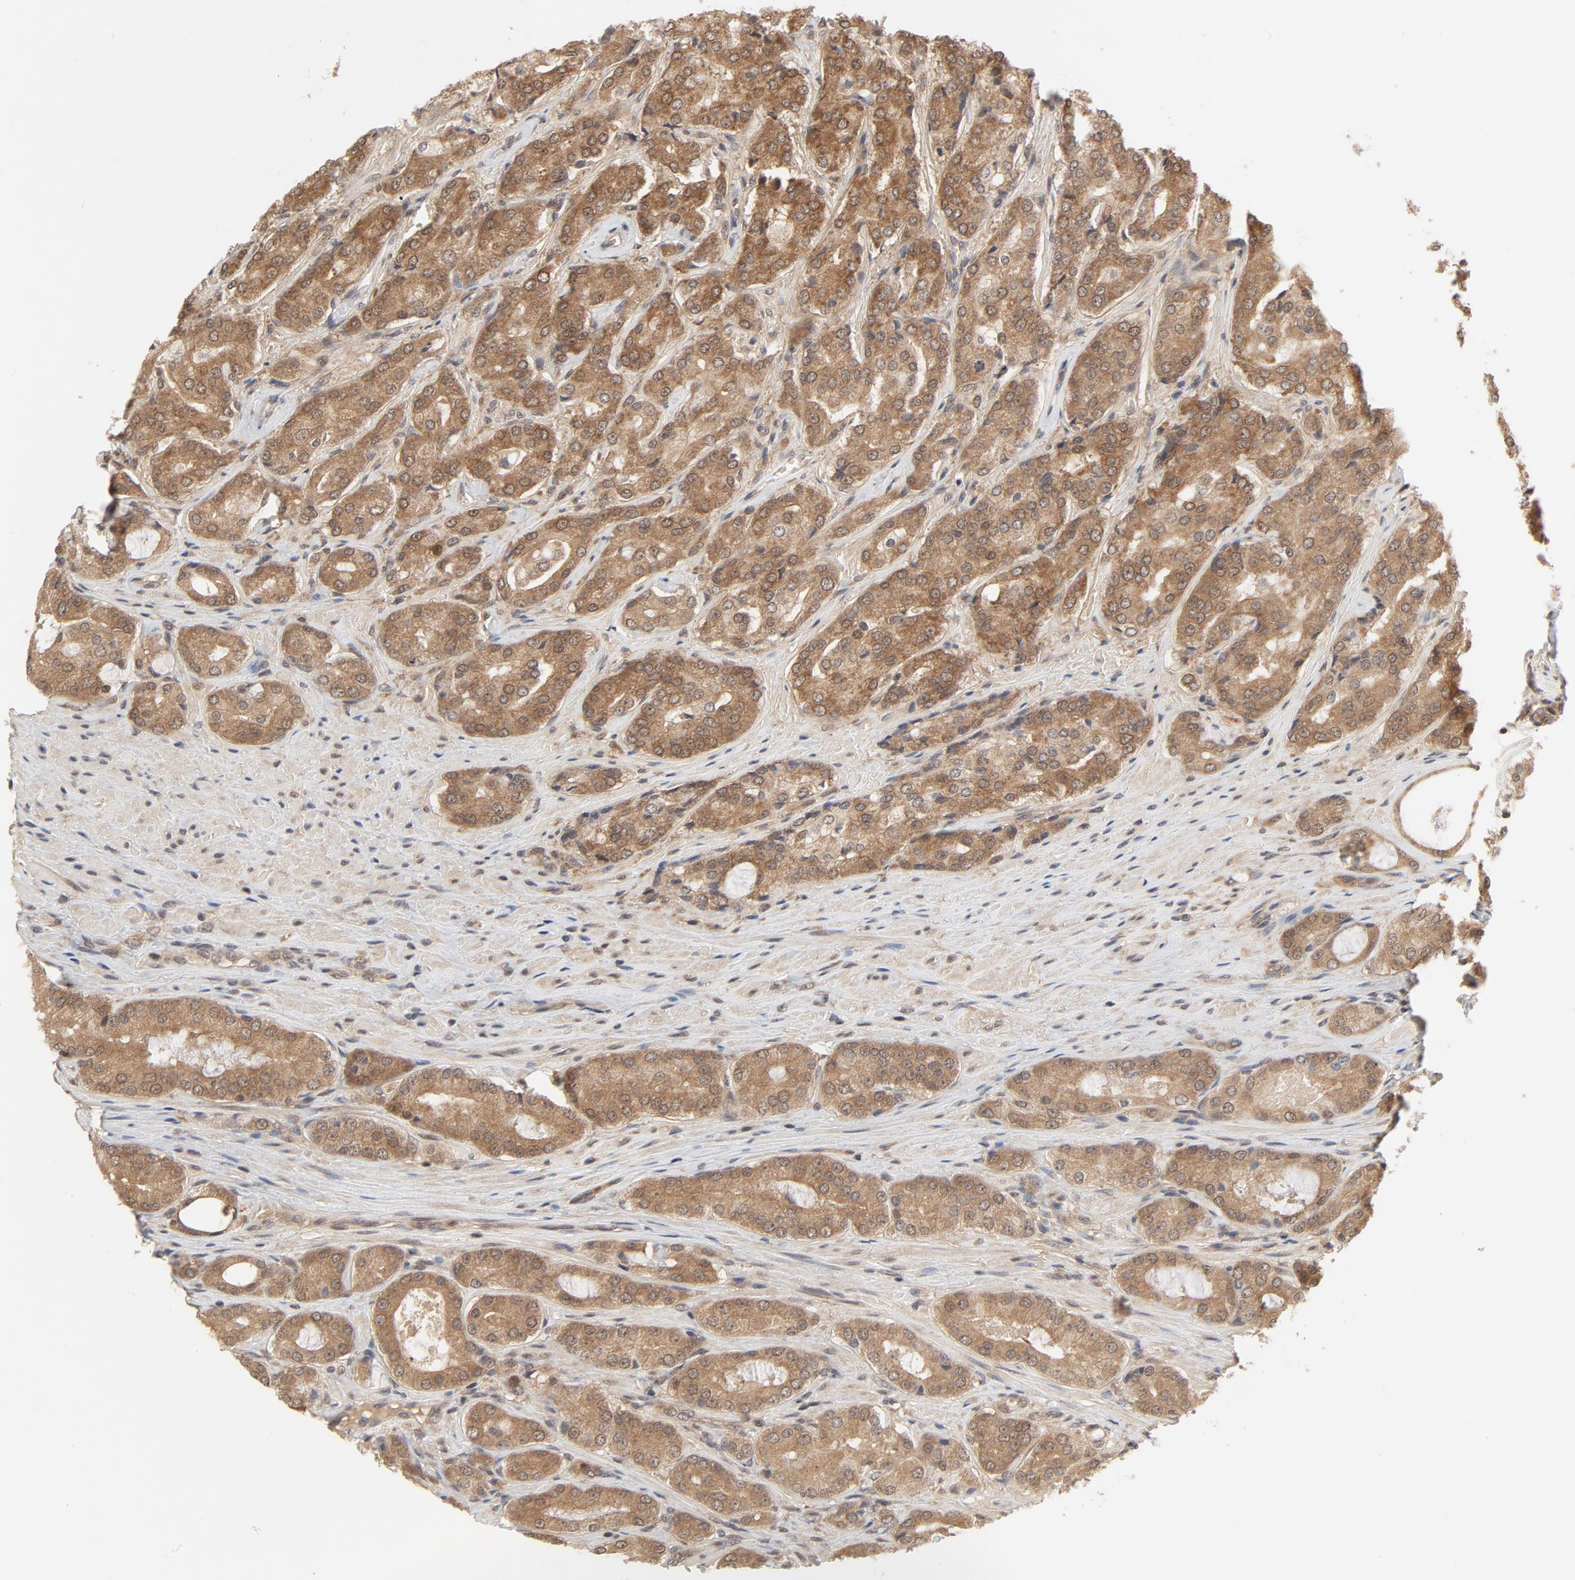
{"staining": {"intensity": "moderate", "quantity": "25%-75%", "location": "cytoplasmic/membranous,nuclear"}, "tissue": "prostate cancer", "cell_type": "Tumor cells", "image_type": "cancer", "snomed": [{"axis": "morphology", "description": "Adenocarcinoma, High grade"}, {"axis": "topography", "description": "Prostate"}], "caption": "Immunohistochemistry histopathology image of human prostate cancer stained for a protein (brown), which demonstrates medium levels of moderate cytoplasmic/membranous and nuclear expression in approximately 25%-75% of tumor cells.", "gene": "NEDD8", "patient": {"sex": "male", "age": 72}}